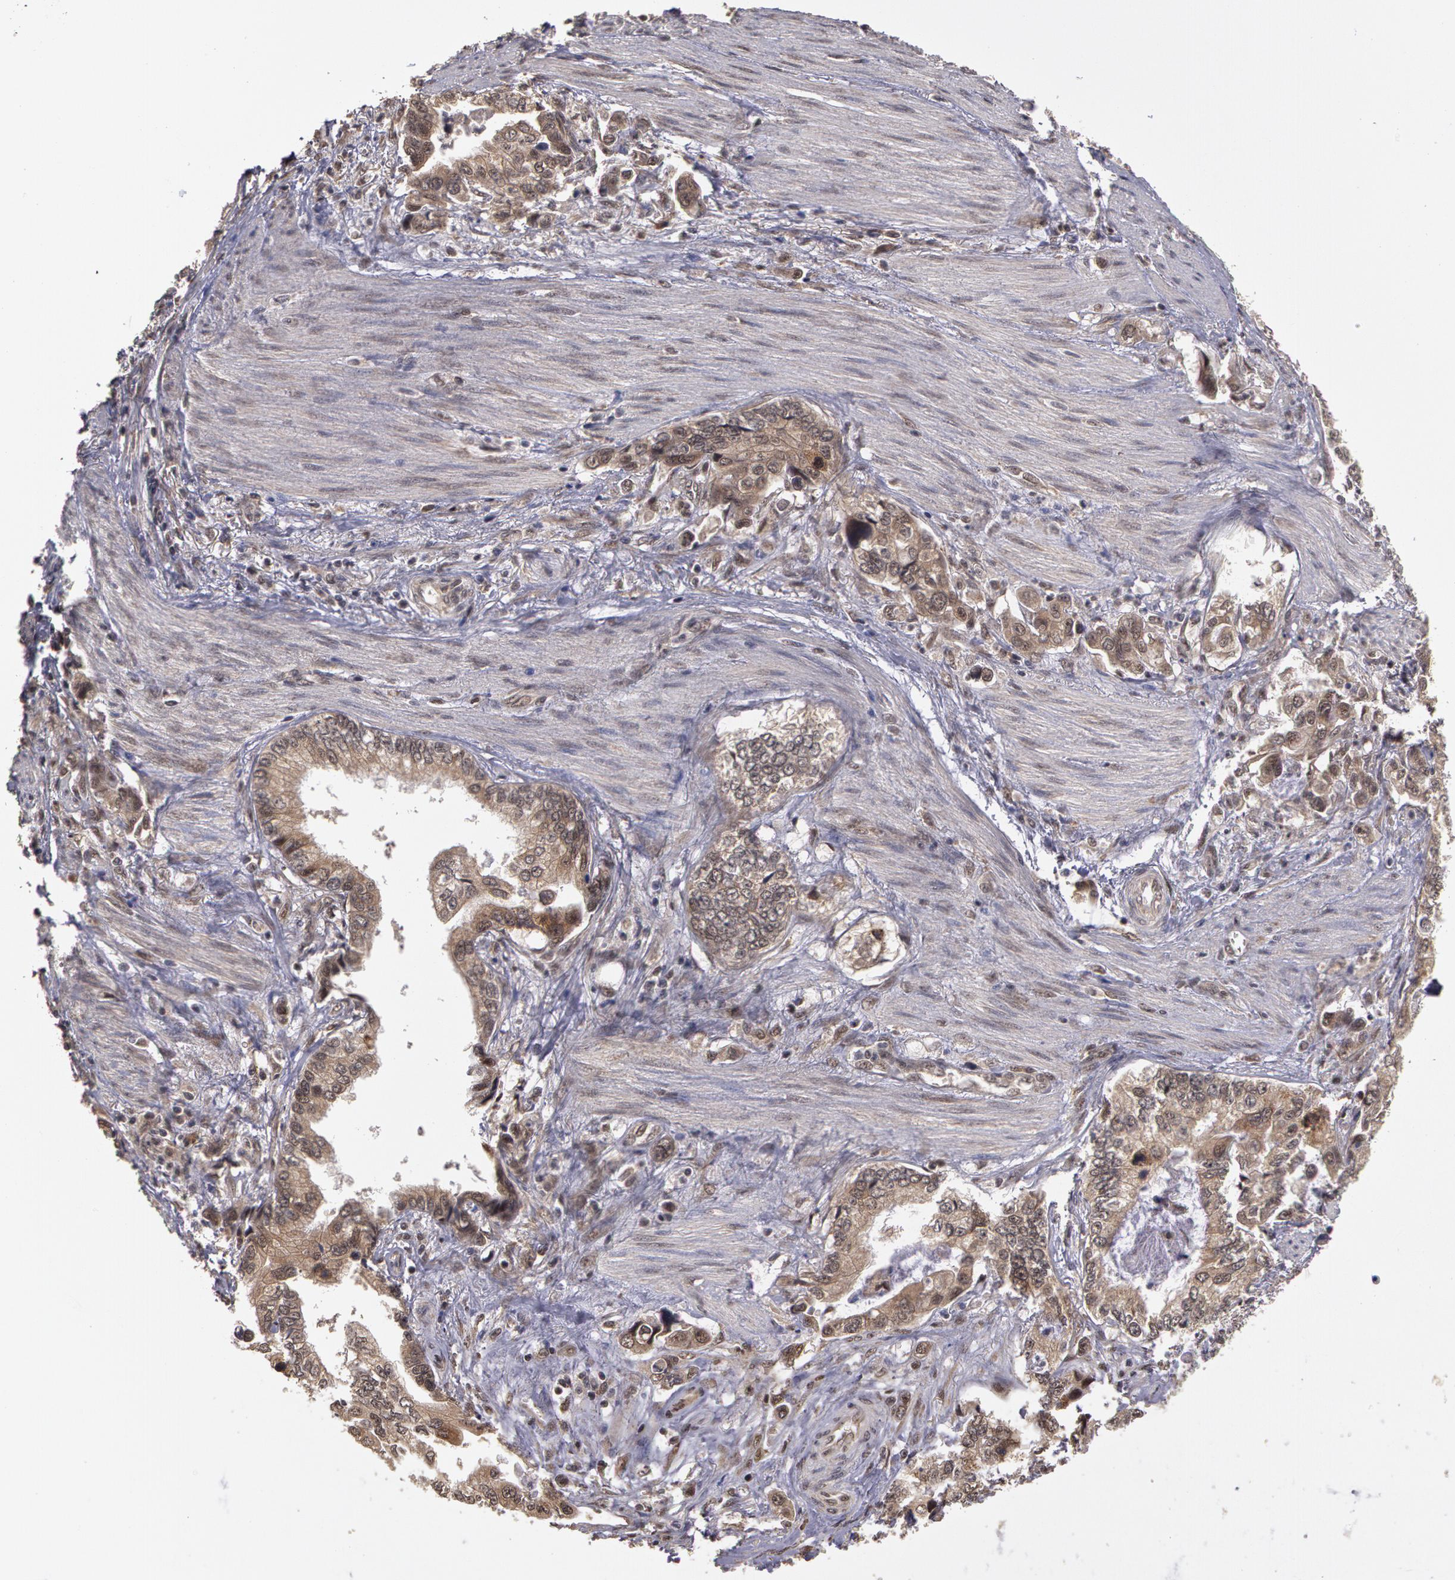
{"staining": {"intensity": "weak", "quantity": ">75%", "location": "cytoplasmic/membranous"}, "tissue": "stomach cancer", "cell_type": "Tumor cells", "image_type": "cancer", "snomed": [{"axis": "morphology", "description": "Adenocarcinoma, NOS"}, {"axis": "topography", "description": "Pancreas"}, {"axis": "topography", "description": "Stomach, upper"}], "caption": "Stomach cancer (adenocarcinoma) was stained to show a protein in brown. There is low levels of weak cytoplasmic/membranous positivity in about >75% of tumor cells. The staining is performed using DAB brown chromogen to label protein expression. The nuclei are counter-stained blue using hematoxylin.", "gene": "GLIS1", "patient": {"sex": "male", "age": 77}}